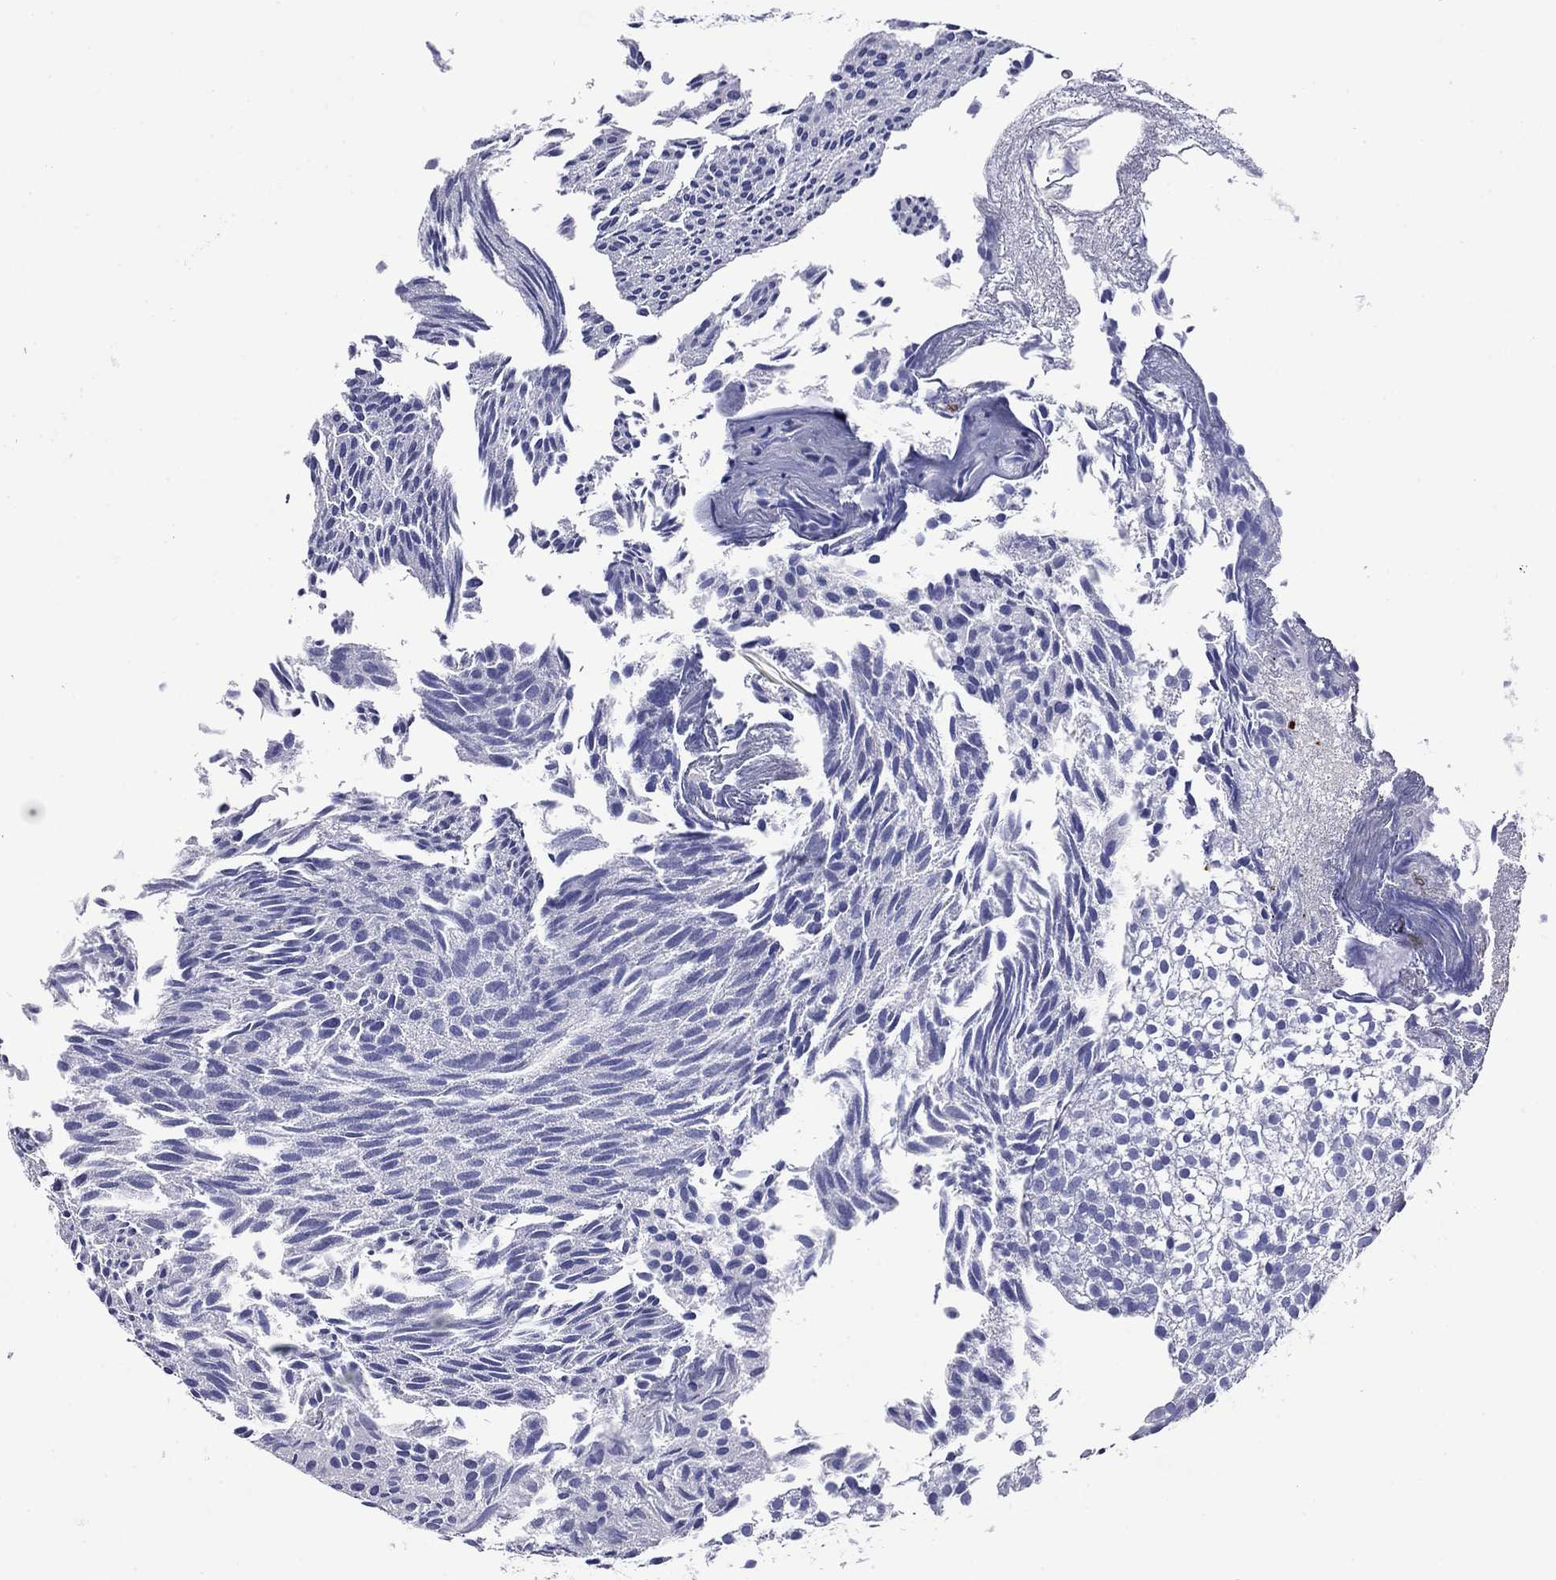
{"staining": {"intensity": "negative", "quantity": "none", "location": "none"}, "tissue": "urothelial cancer", "cell_type": "Tumor cells", "image_type": "cancer", "snomed": [{"axis": "morphology", "description": "Urothelial carcinoma, Low grade"}, {"axis": "topography", "description": "Urinary bladder"}], "caption": "Immunohistochemistry of urothelial cancer exhibits no positivity in tumor cells.", "gene": "ROM1", "patient": {"sex": "male", "age": 89}}